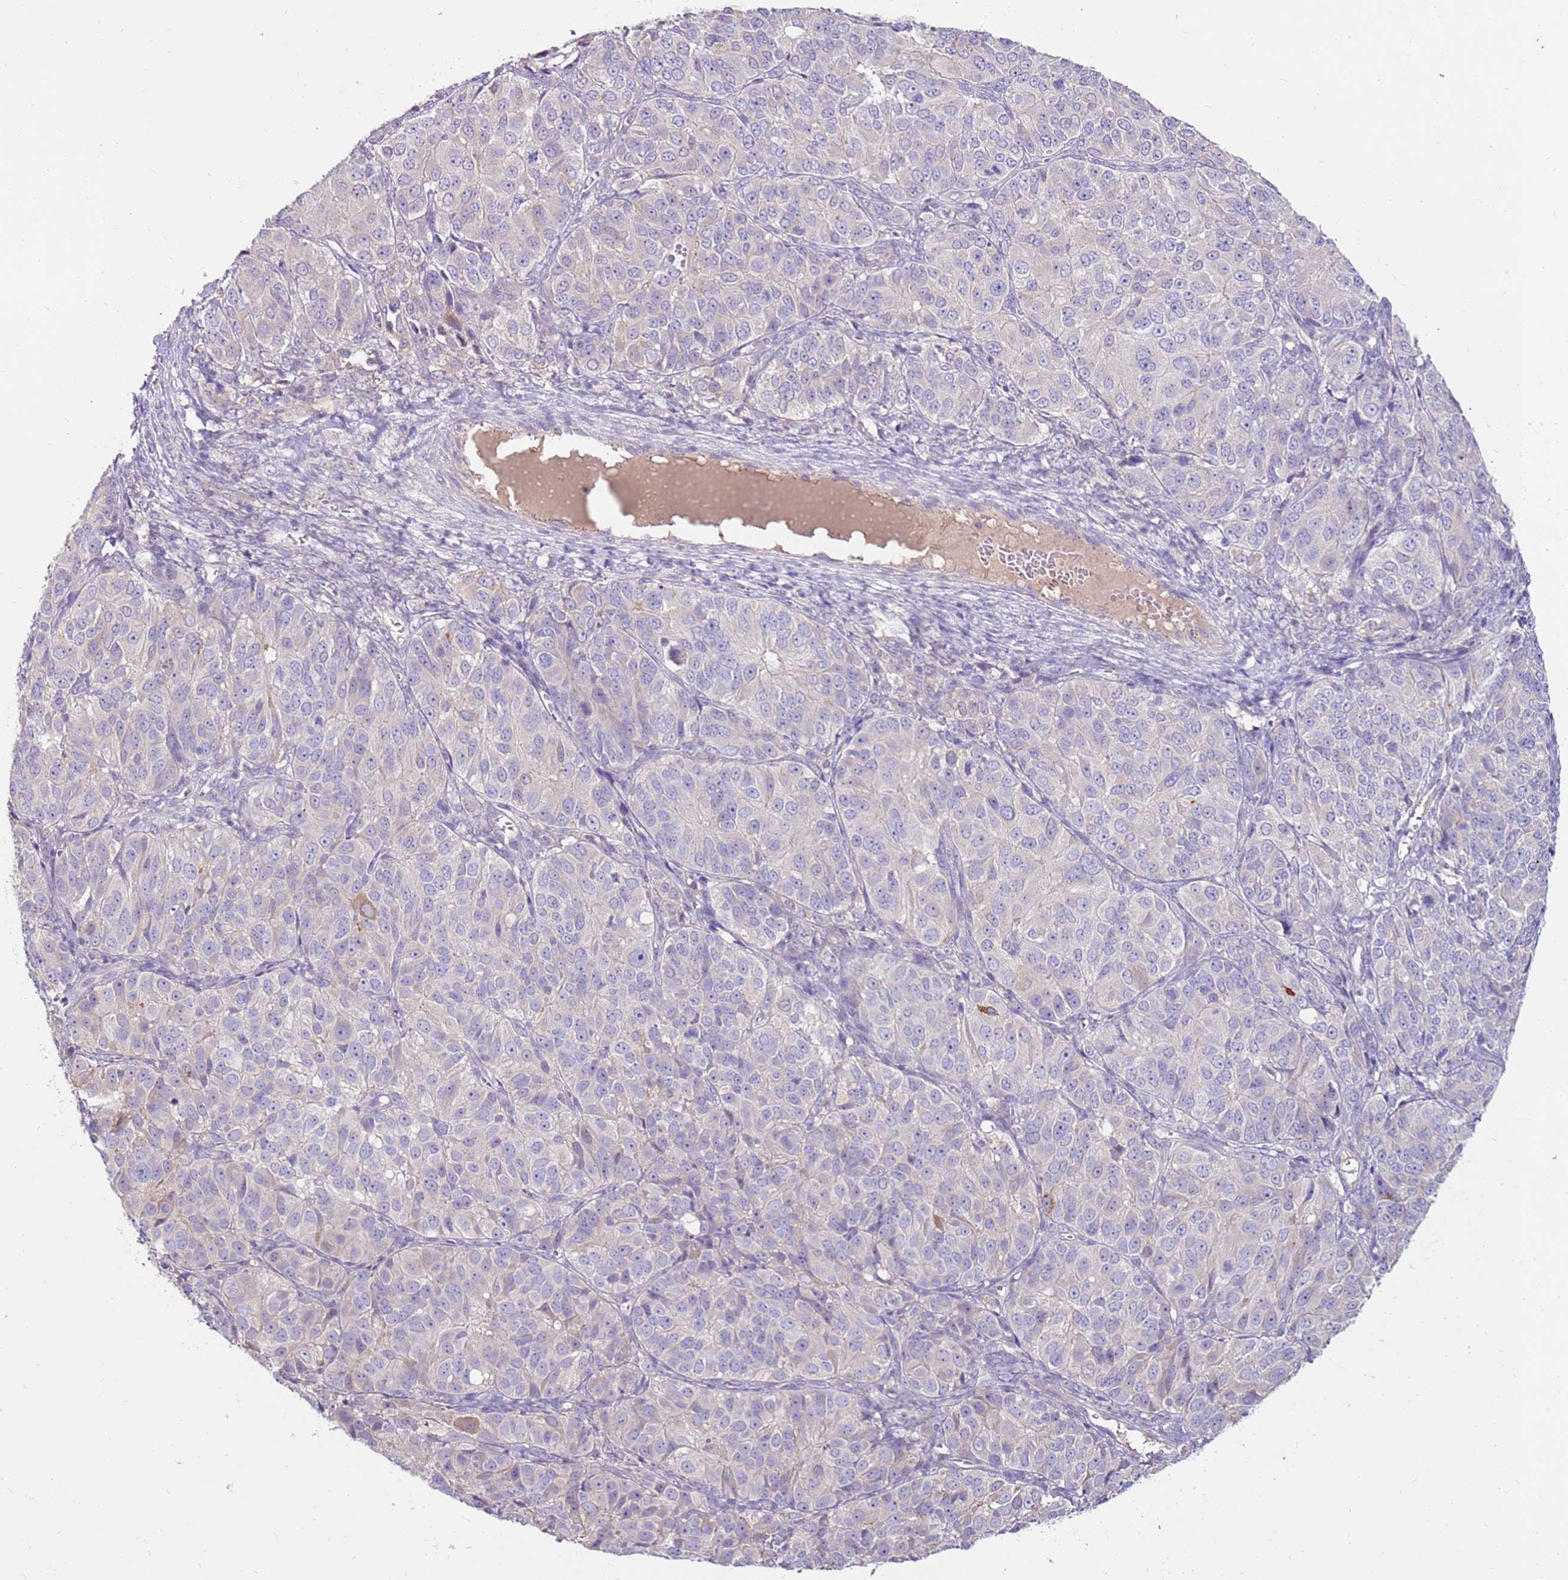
{"staining": {"intensity": "negative", "quantity": "none", "location": "none"}, "tissue": "ovarian cancer", "cell_type": "Tumor cells", "image_type": "cancer", "snomed": [{"axis": "morphology", "description": "Carcinoma, endometroid"}, {"axis": "topography", "description": "Ovary"}], "caption": "Ovarian endometroid carcinoma was stained to show a protein in brown. There is no significant expression in tumor cells. (DAB immunohistochemistry (IHC) visualized using brightfield microscopy, high magnification).", "gene": "SLC44A4", "patient": {"sex": "female", "age": 51}}